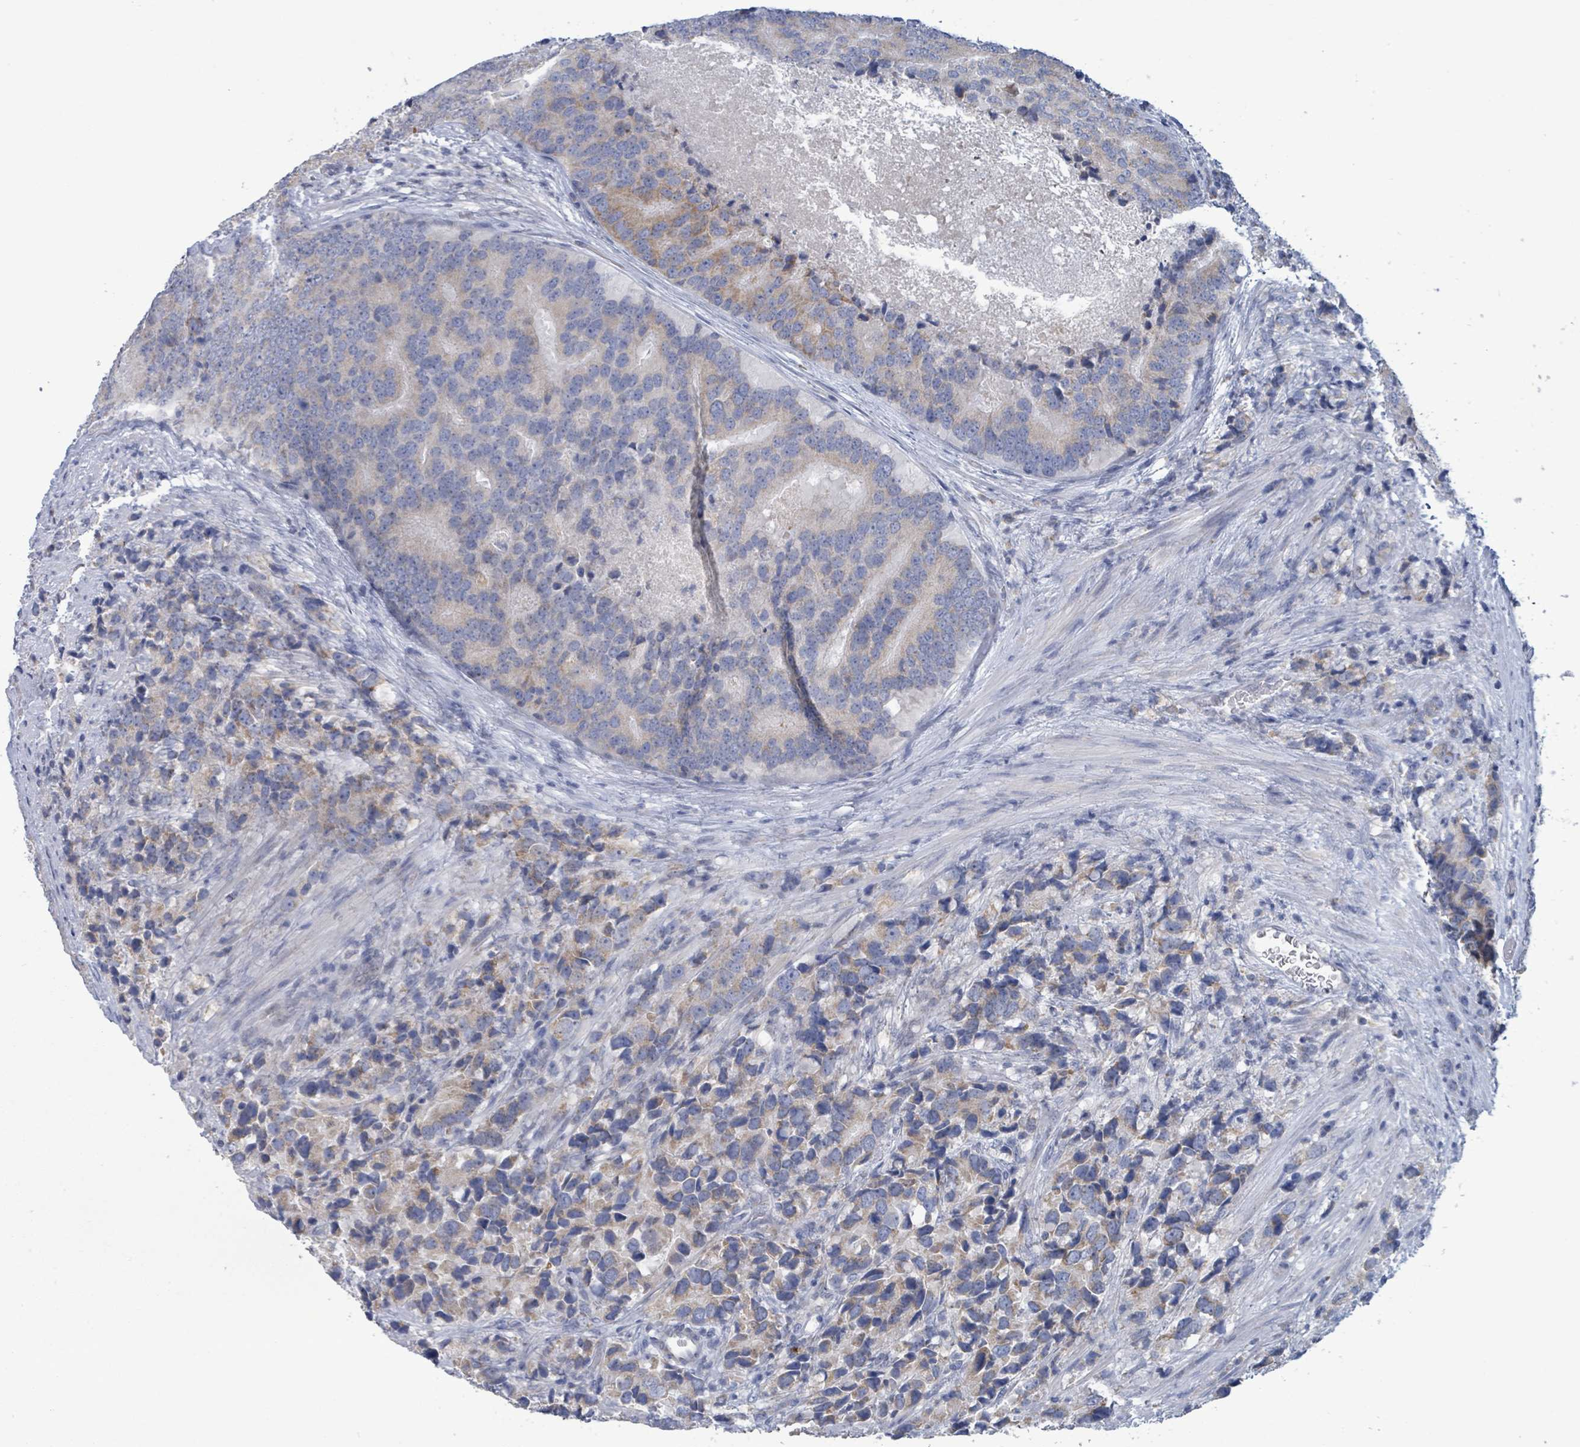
{"staining": {"intensity": "weak", "quantity": "25%-75%", "location": "cytoplasmic/membranous"}, "tissue": "prostate cancer", "cell_type": "Tumor cells", "image_type": "cancer", "snomed": [{"axis": "morphology", "description": "Adenocarcinoma, High grade"}, {"axis": "topography", "description": "Prostate"}], "caption": "Immunohistochemistry of high-grade adenocarcinoma (prostate) displays low levels of weak cytoplasmic/membranous expression in about 25%-75% of tumor cells. (DAB (3,3'-diaminobenzidine) = brown stain, brightfield microscopy at high magnification).", "gene": "AKR1C4", "patient": {"sex": "male", "age": 62}}